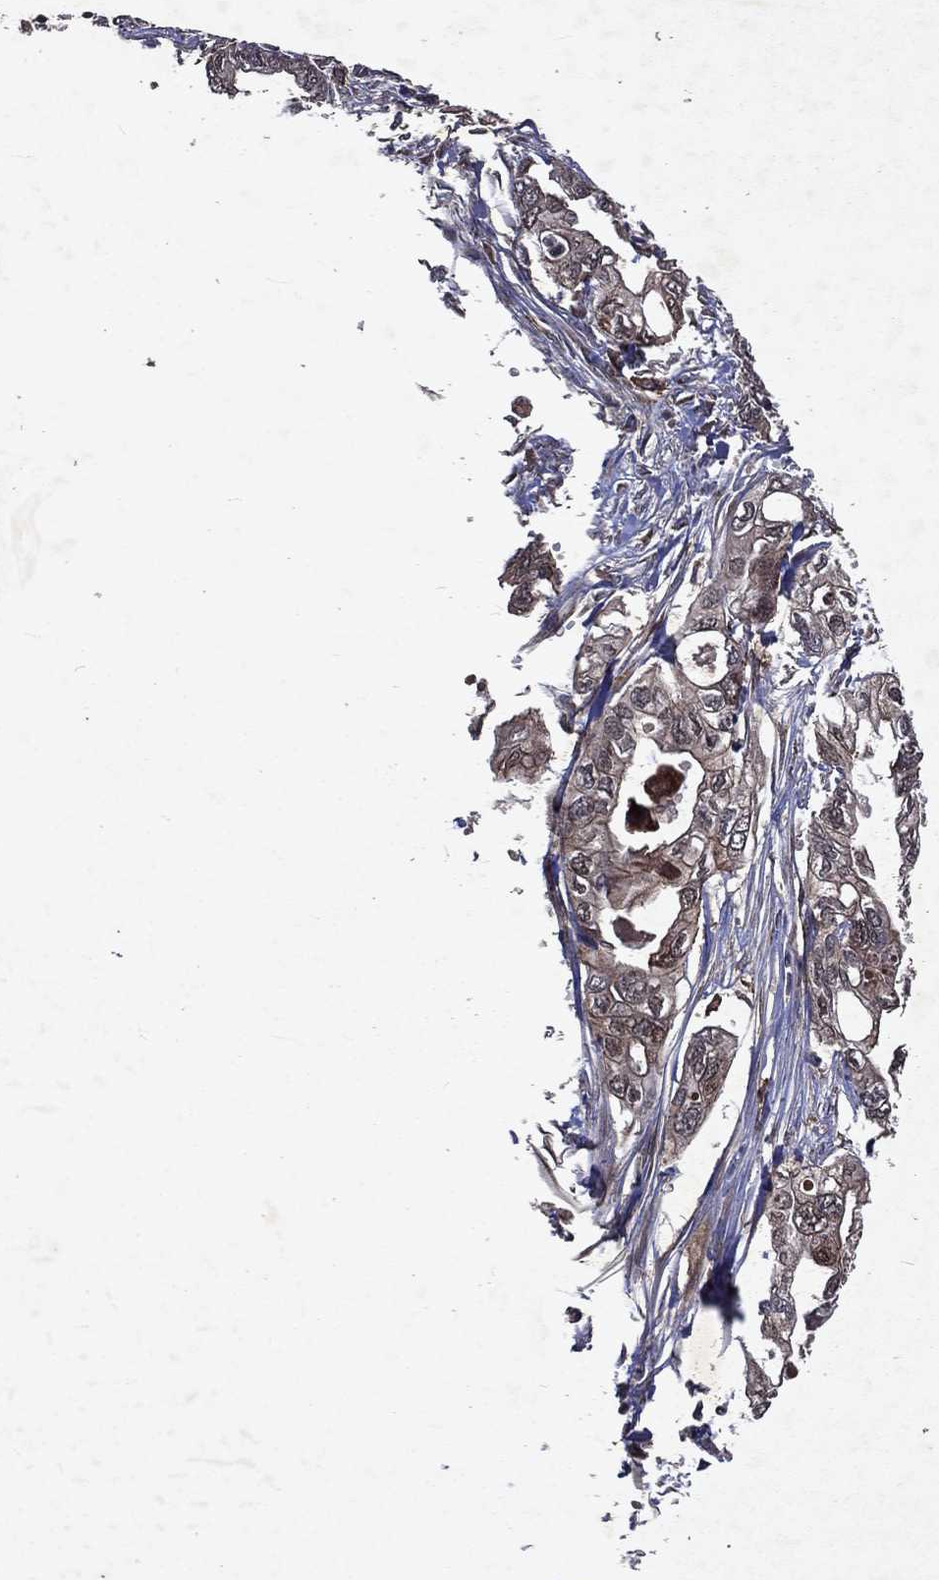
{"staining": {"intensity": "negative", "quantity": "none", "location": "none"}, "tissue": "pancreatic cancer", "cell_type": "Tumor cells", "image_type": "cancer", "snomed": [{"axis": "morphology", "description": "Adenocarcinoma, NOS"}, {"axis": "topography", "description": "Pancreas"}], "caption": "The immunohistochemistry image has no significant staining in tumor cells of pancreatic cancer (adenocarcinoma) tissue. The staining is performed using DAB (3,3'-diaminobenzidine) brown chromogen with nuclei counter-stained in using hematoxylin.", "gene": "MTAP", "patient": {"sex": "male", "age": 68}}